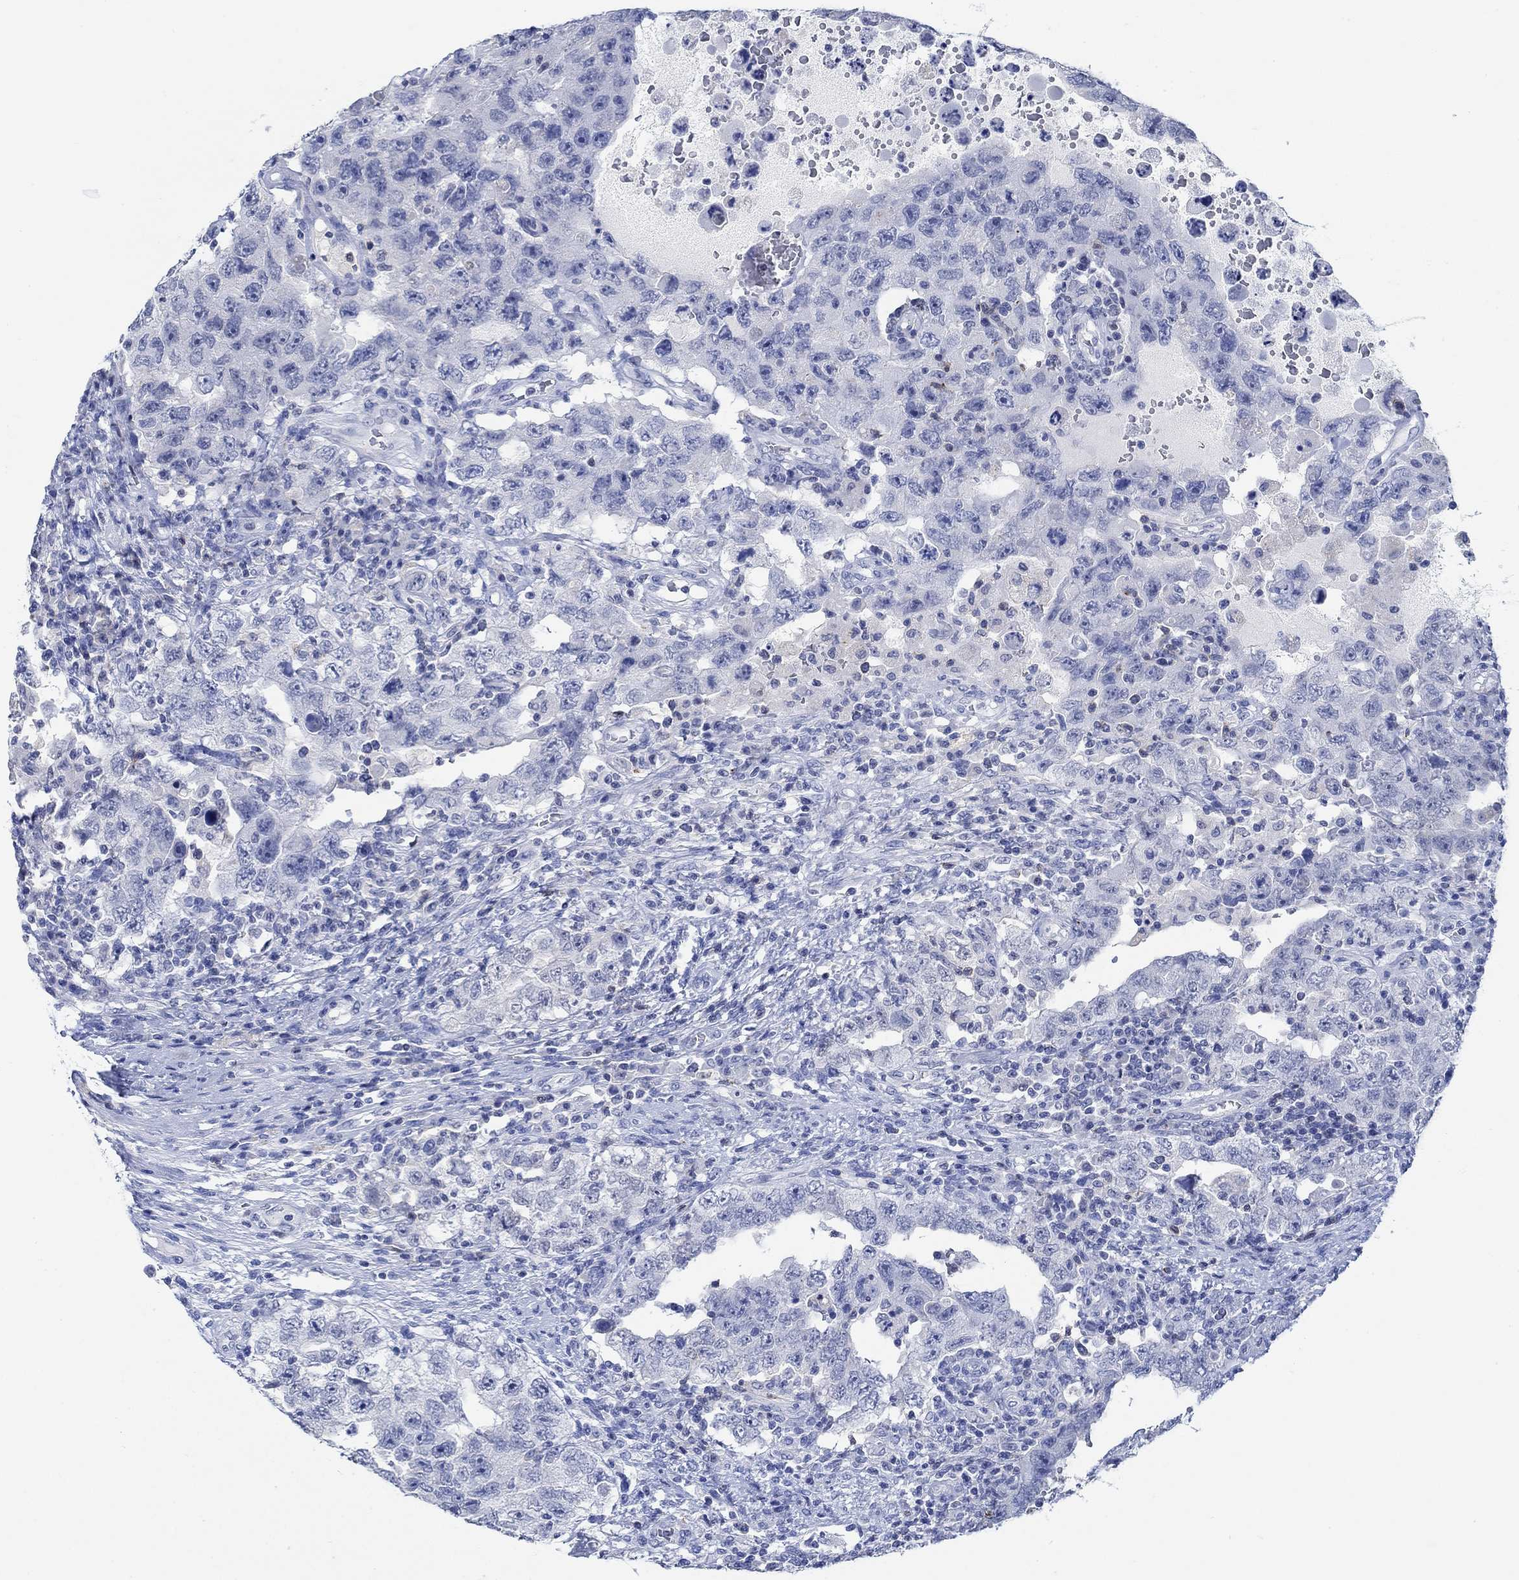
{"staining": {"intensity": "negative", "quantity": "none", "location": "none"}, "tissue": "testis cancer", "cell_type": "Tumor cells", "image_type": "cancer", "snomed": [{"axis": "morphology", "description": "Carcinoma, Embryonal, NOS"}, {"axis": "topography", "description": "Testis"}], "caption": "Tumor cells are negative for protein expression in human testis cancer.", "gene": "PPP1R17", "patient": {"sex": "male", "age": 26}}